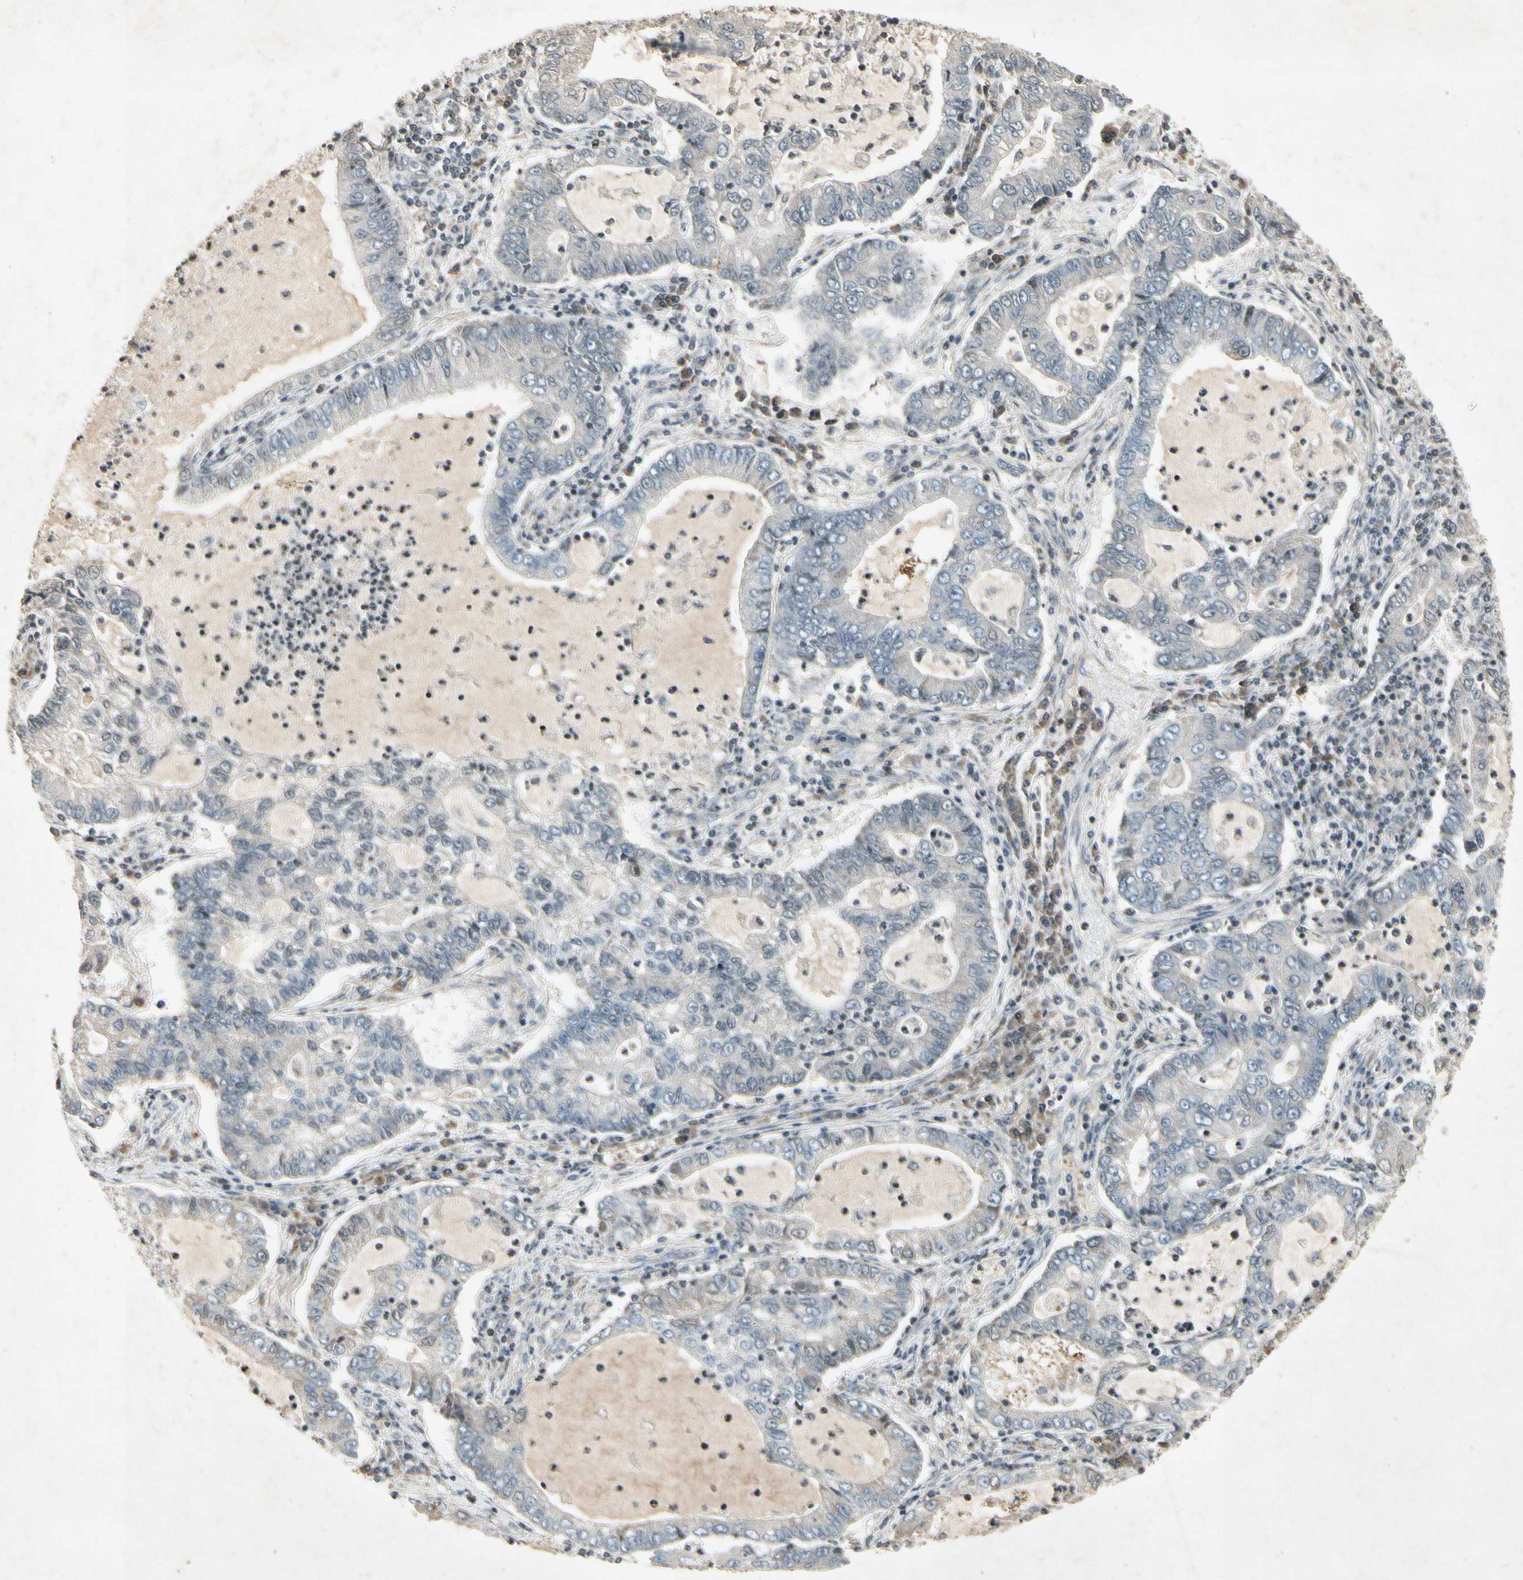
{"staining": {"intensity": "negative", "quantity": "none", "location": "none"}, "tissue": "lung cancer", "cell_type": "Tumor cells", "image_type": "cancer", "snomed": [{"axis": "morphology", "description": "Adenocarcinoma, NOS"}, {"axis": "topography", "description": "Lung"}], "caption": "This is a micrograph of immunohistochemistry (IHC) staining of lung adenocarcinoma, which shows no staining in tumor cells.", "gene": "TEK", "patient": {"sex": "female", "age": 51}}